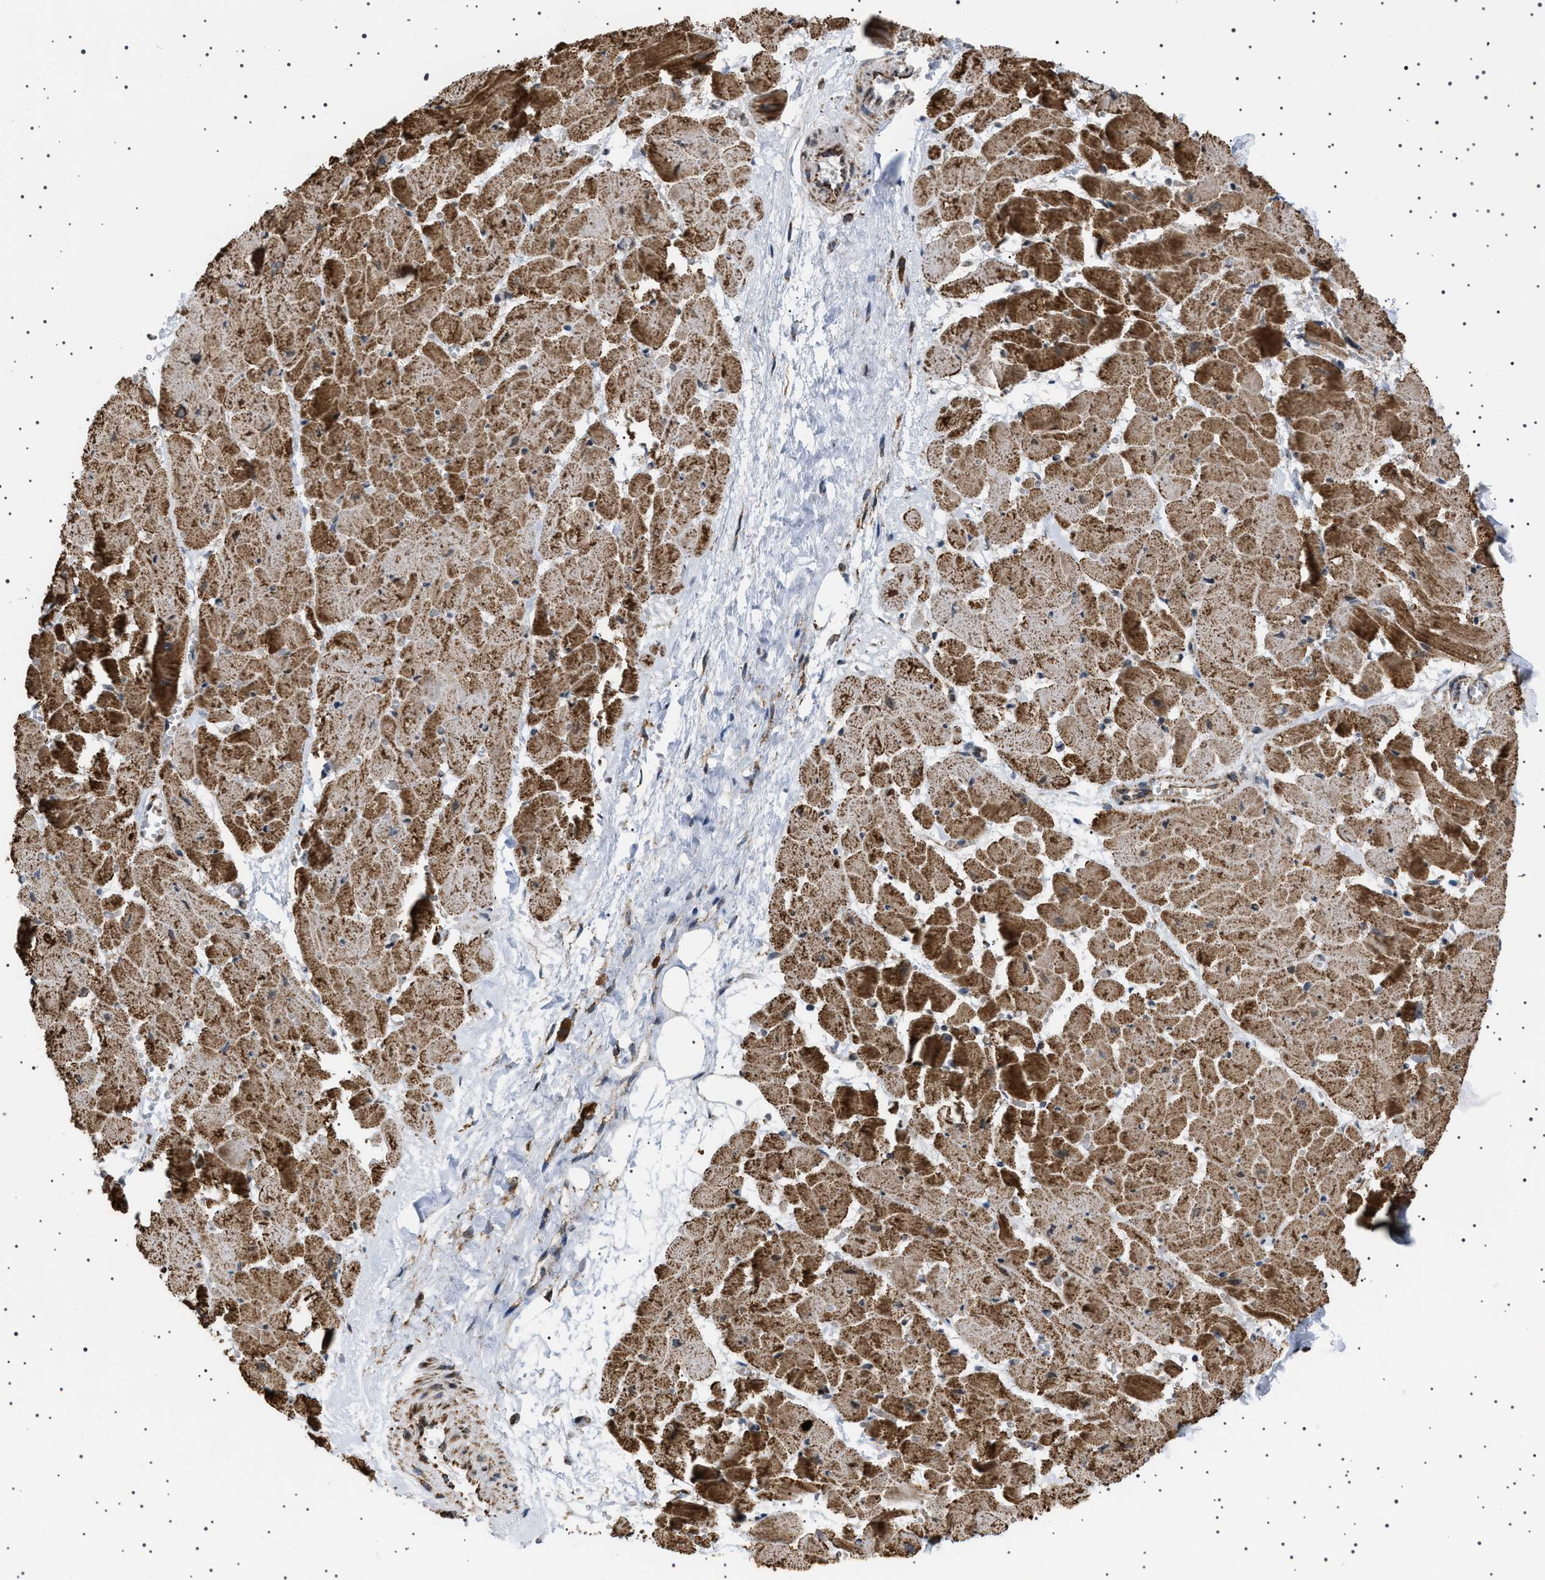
{"staining": {"intensity": "moderate", "quantity": ">75%", "location": "cytoplasmic/membranous"}, "tissue": "heart muscle", "cell_type": "Cardiomyocytes", "image_type": "normal", "snomed": [{"axis": "morphology", "description": "Normal tissue, NOS"}, {"axis": "topography", "description": "Heart"}], "caption": "A medium amount of moderate cytoplasmic/membranous staining is identified in about >75% of cardiomyocytes in benign heart muscle. Using DAB (brown) and hematoxylin (blue) stains, captured at high magnification using brightfield microscopy.", "gene": "MELK", "patient": {"sex": "female", "age": 19}}